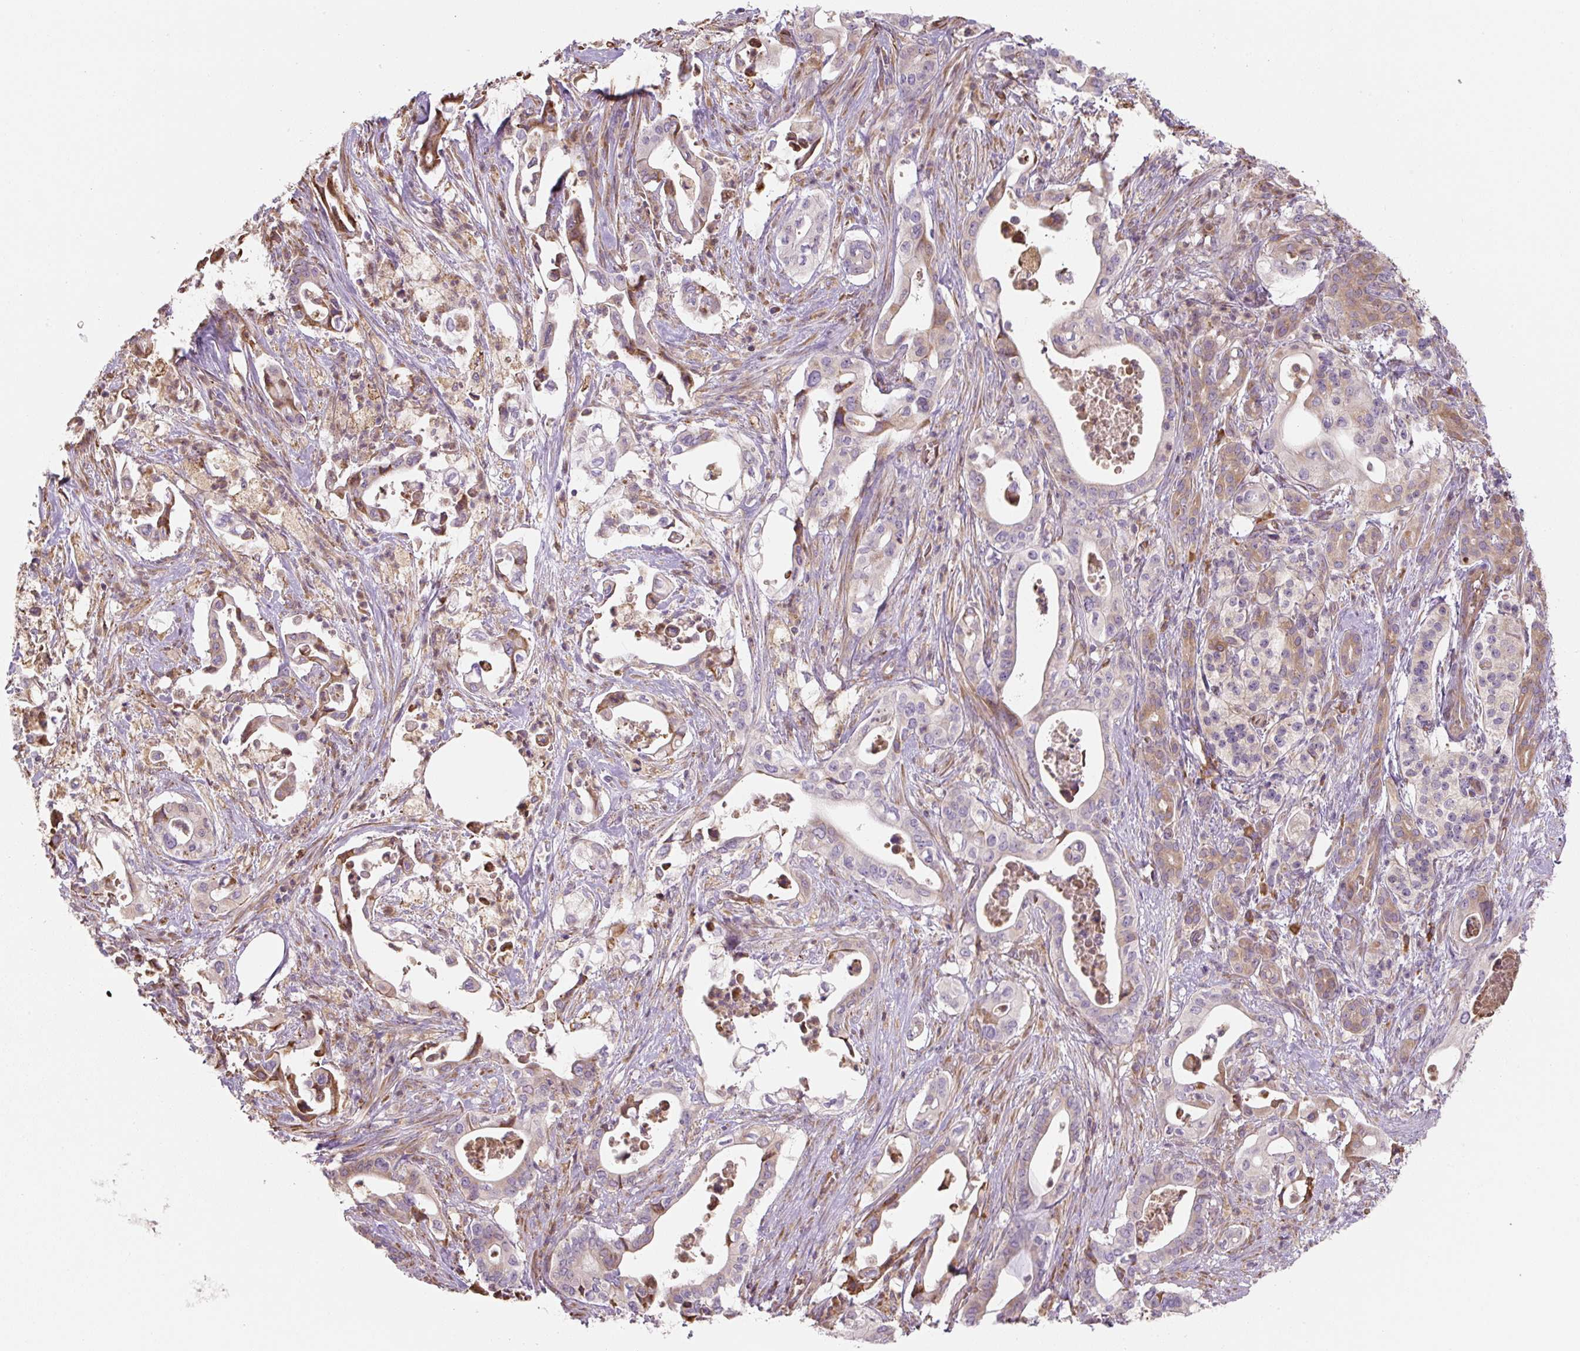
{"staining": {"intensity": "negative", "quantity": "none", "location": "none"}, "tissue": "pancreatic cancer", "cell_type": "Tumor cells", "image_type": "cancer", "snomed": [{"axis": "morphology", "description": "Adenocarcinoma, NOS"}, {"axis": "topography", "description": "Pancreas"}], "caption": "Immunohistochemistry of pancreatic adenocarcinoma reveals no expression in tumor cells. (Stains: DAB IHC with hematoxylin counter stain, Microscopy: brightfield microscopy at high magnification).", "gene": "RASA1", "patient": {"sex": "female", "age": 77}}